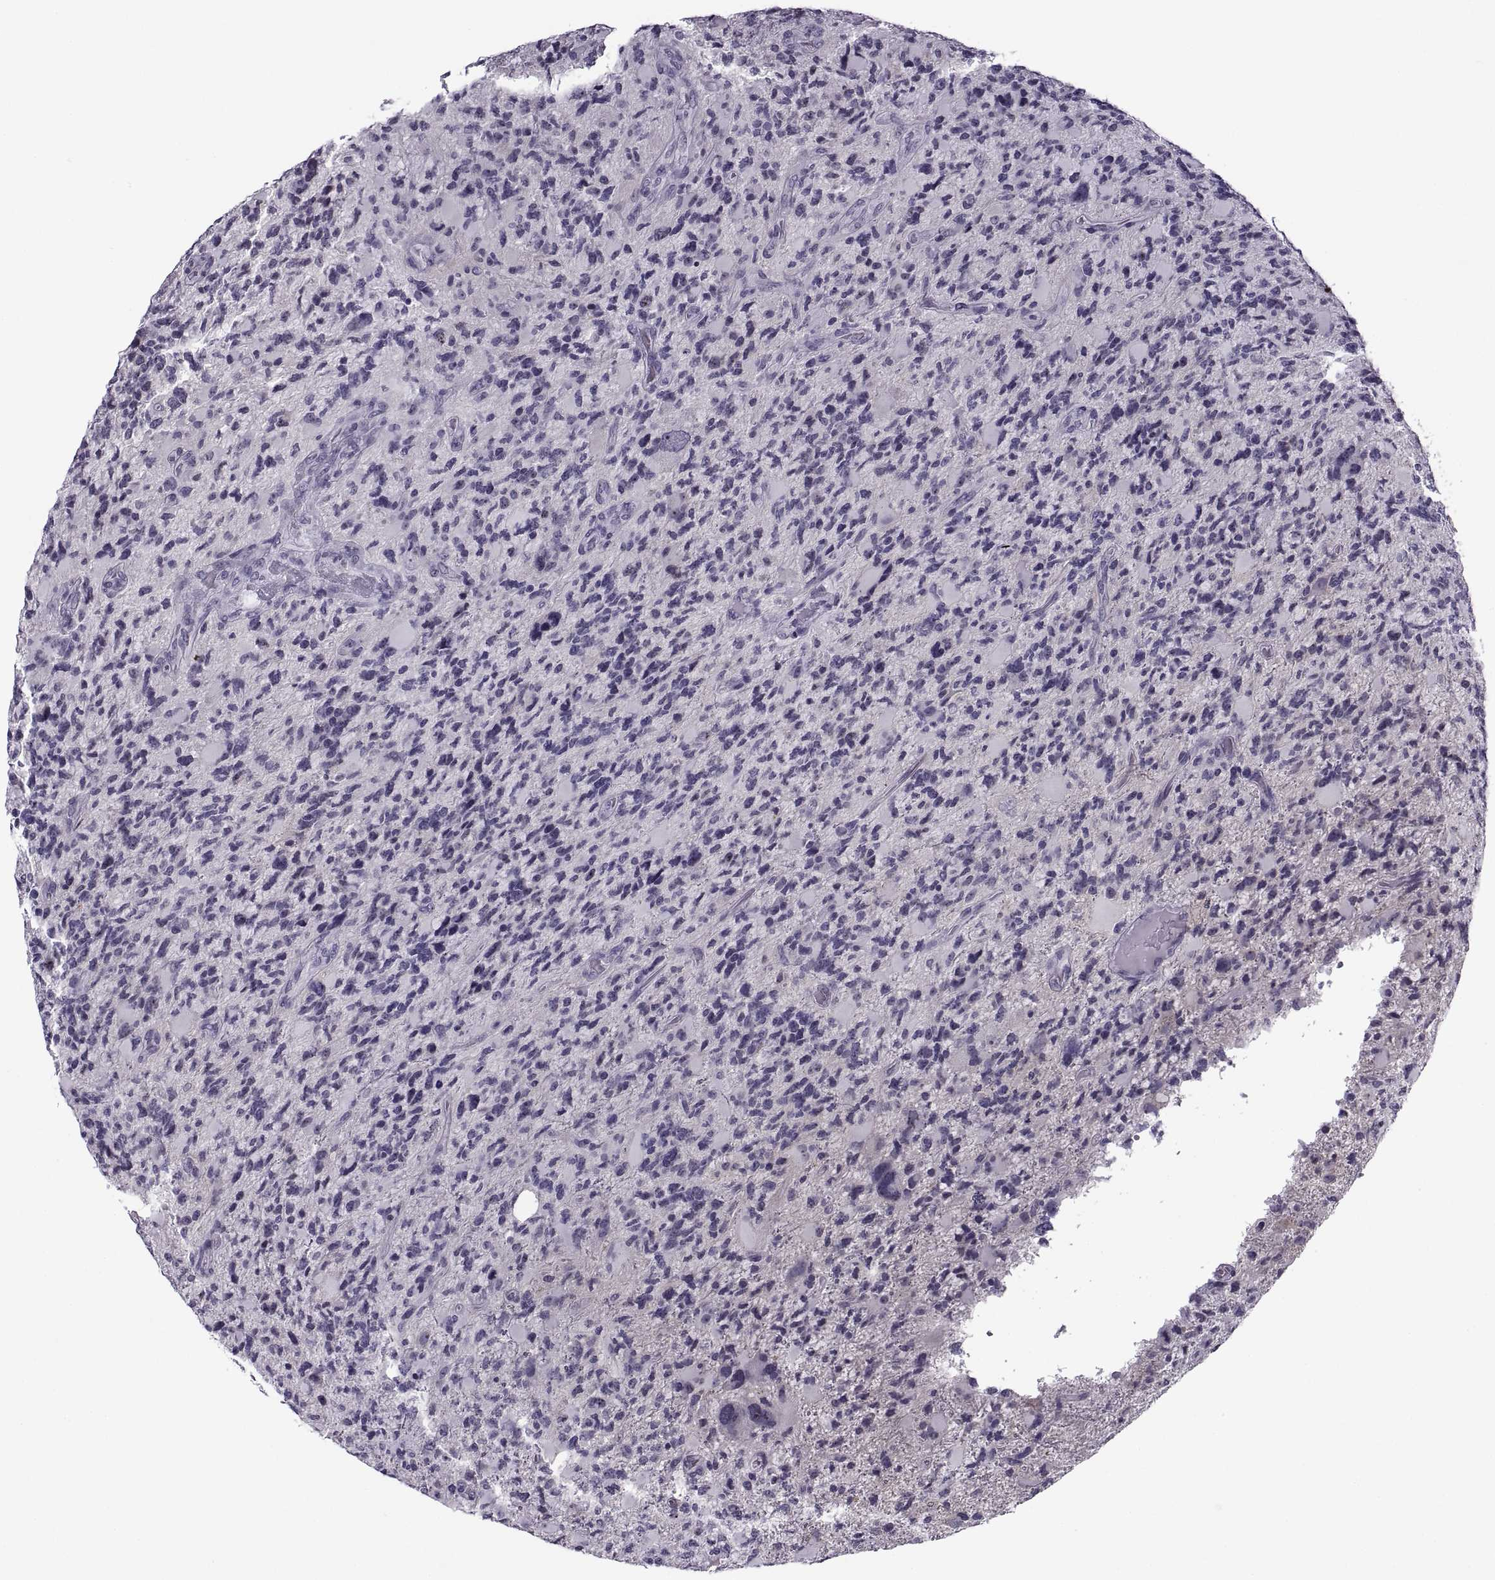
{"staining": {"intensity": "negative", "quantity": "none", "location": "none"}, "tissue": "glioma", "cell_type": "Tumor cells", "image_type": "cancer", "snomed": [{"axis": "morphology", "description": "Glioma, malignant, High grade"}, {"axis": "topography", "description": "Brain"}], "caption": "High magnification brightfield microscopy of glioma stained with DAB (3,3'-diaminobenzidine) (brown) and counterstained with hematoxylin (blue): tumor cells show no significant positivity. Nuclei are stained in blue.", "gene": "TBC1D3G", "patient": {"sex": "female", "age": 71}}